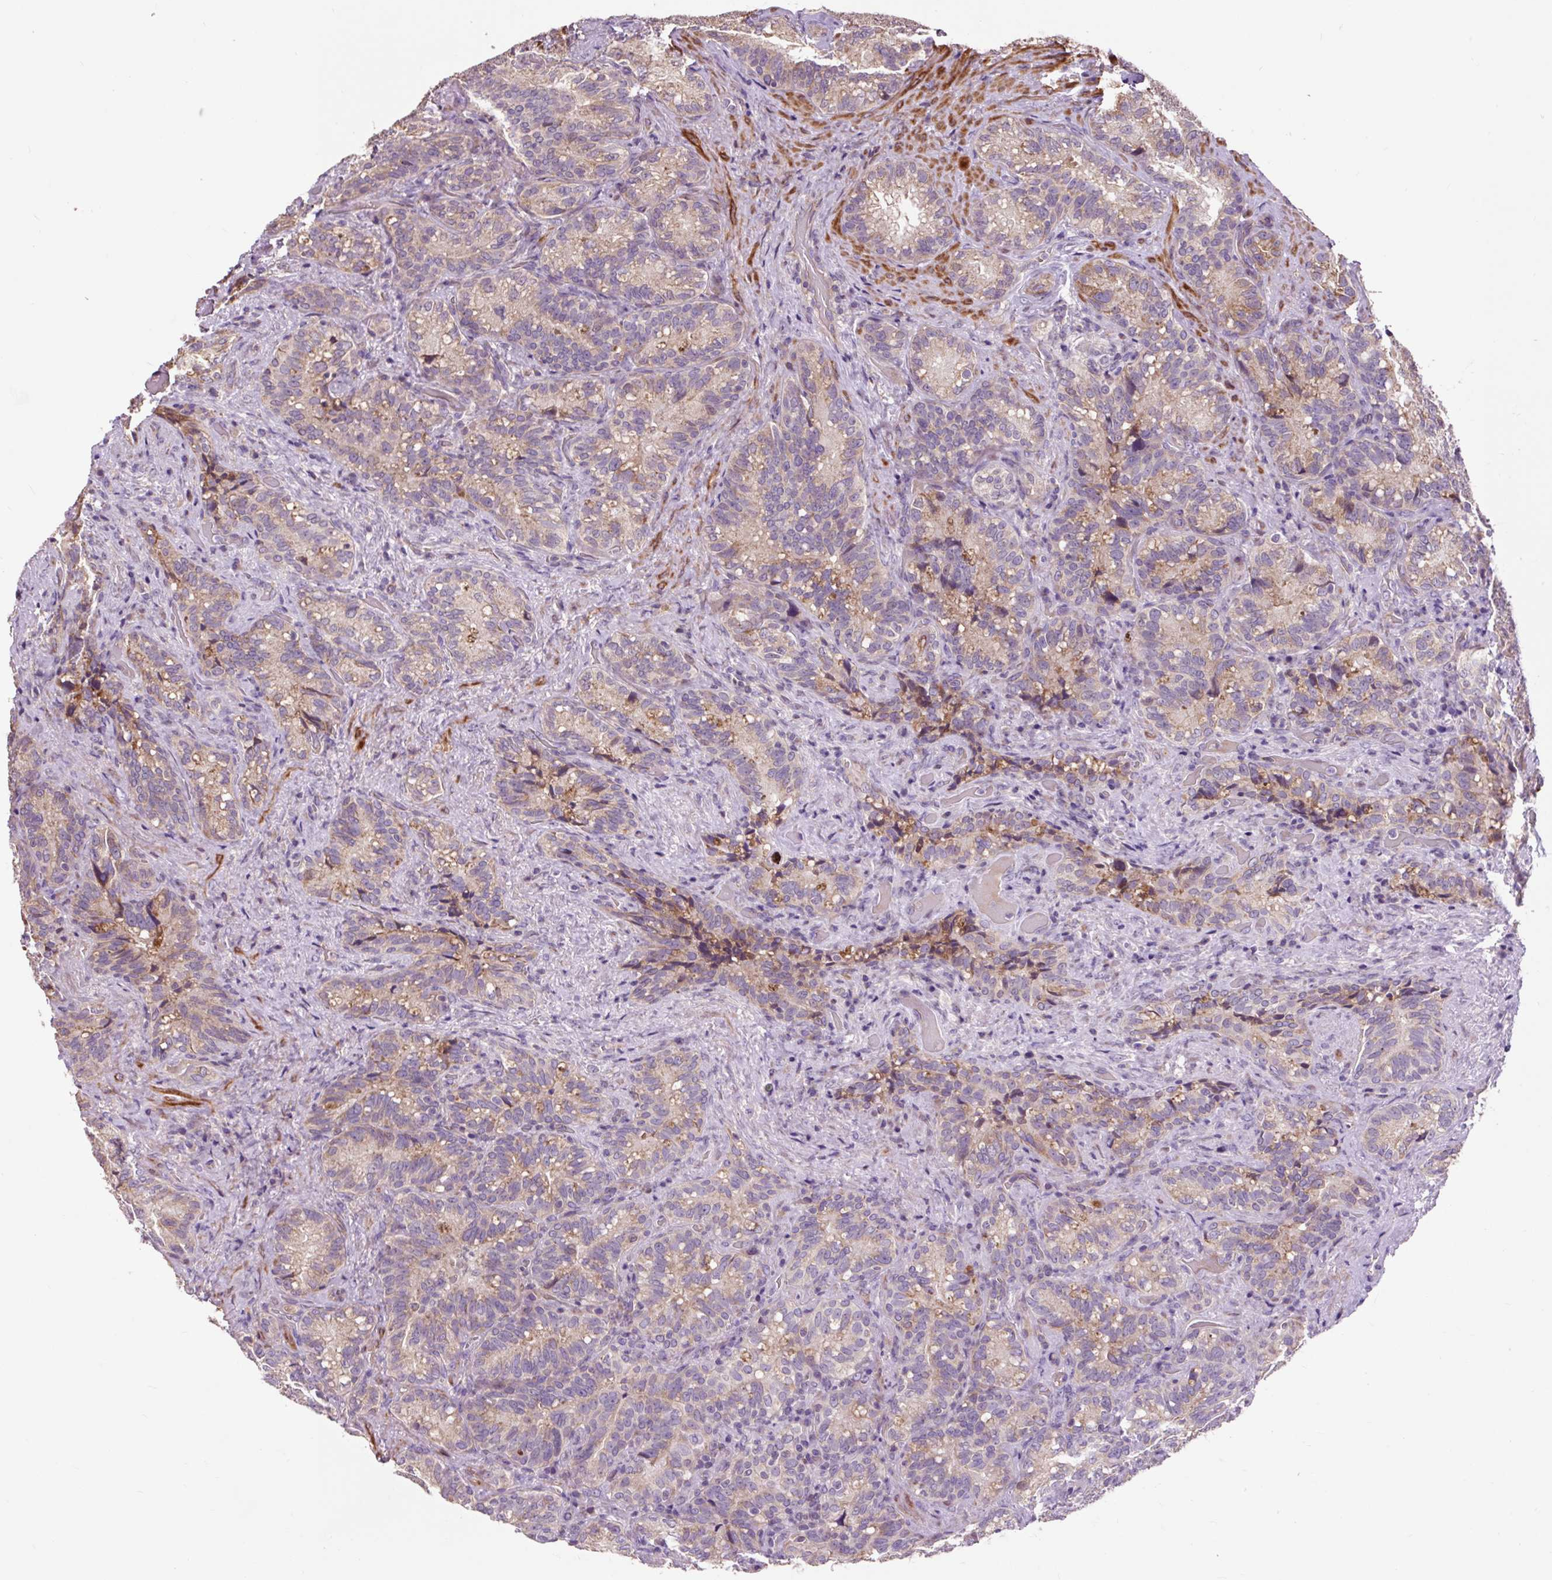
{"staining": {"intensity": "moderate", "quantity": "<25%", "location": "cytoplasmic/membranous"}, "tissue": "seminal vesicle", "cell_type": "Glandular cells", "image_type": "normal", "snomed": [{"axis": "morphology", "description": "Normal tissue, NOS"}, {"axis": "topography", "description": "Seminal veicle"}], "caption": "A brown stain shows moderate cytoplasmic/membranous expression of a protein in glandular cells of normal human seminal vesicle.", "gene": "PRIMPOL", "patient": {"sex": "male", "age": 68}}